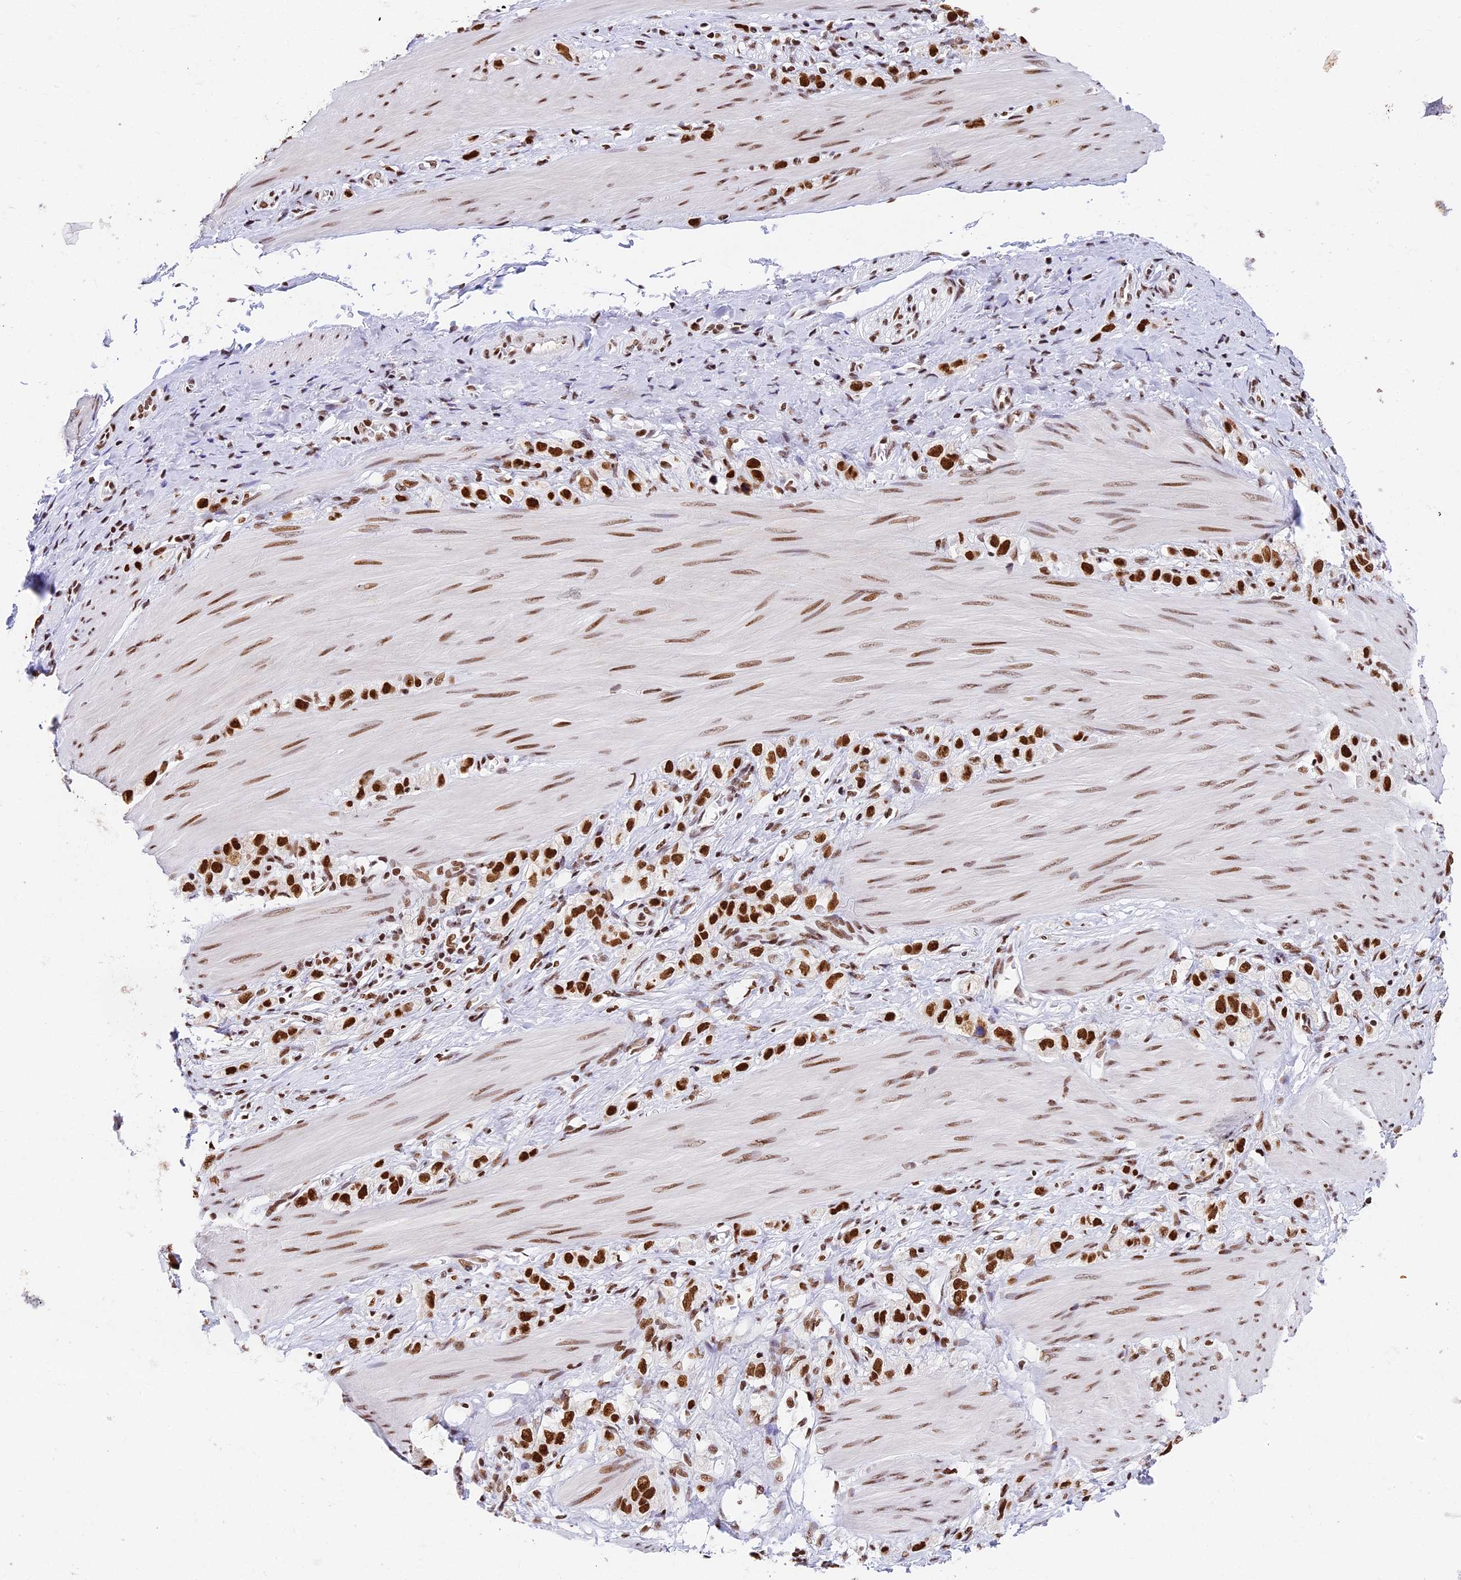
{"staining": {"intensity": "strong", "quantity": ">75%", "location": "nuclear"}, "tissue": "stomach cancer", "cell_type": "Tumor cells", "image_type": "cancer", "snomed": [{"axis": "morphology", "description": "Adenocarcinoma, NOS"}, {"axis": "topography", "description": "Stomach"}], "caption": "Tumor cells reveal strong nuclear expression in about >75% of cells in adenocarcinoma (stomach).", "gene": "SBNO1", "patient": {"sex": "female", "age": 65}}